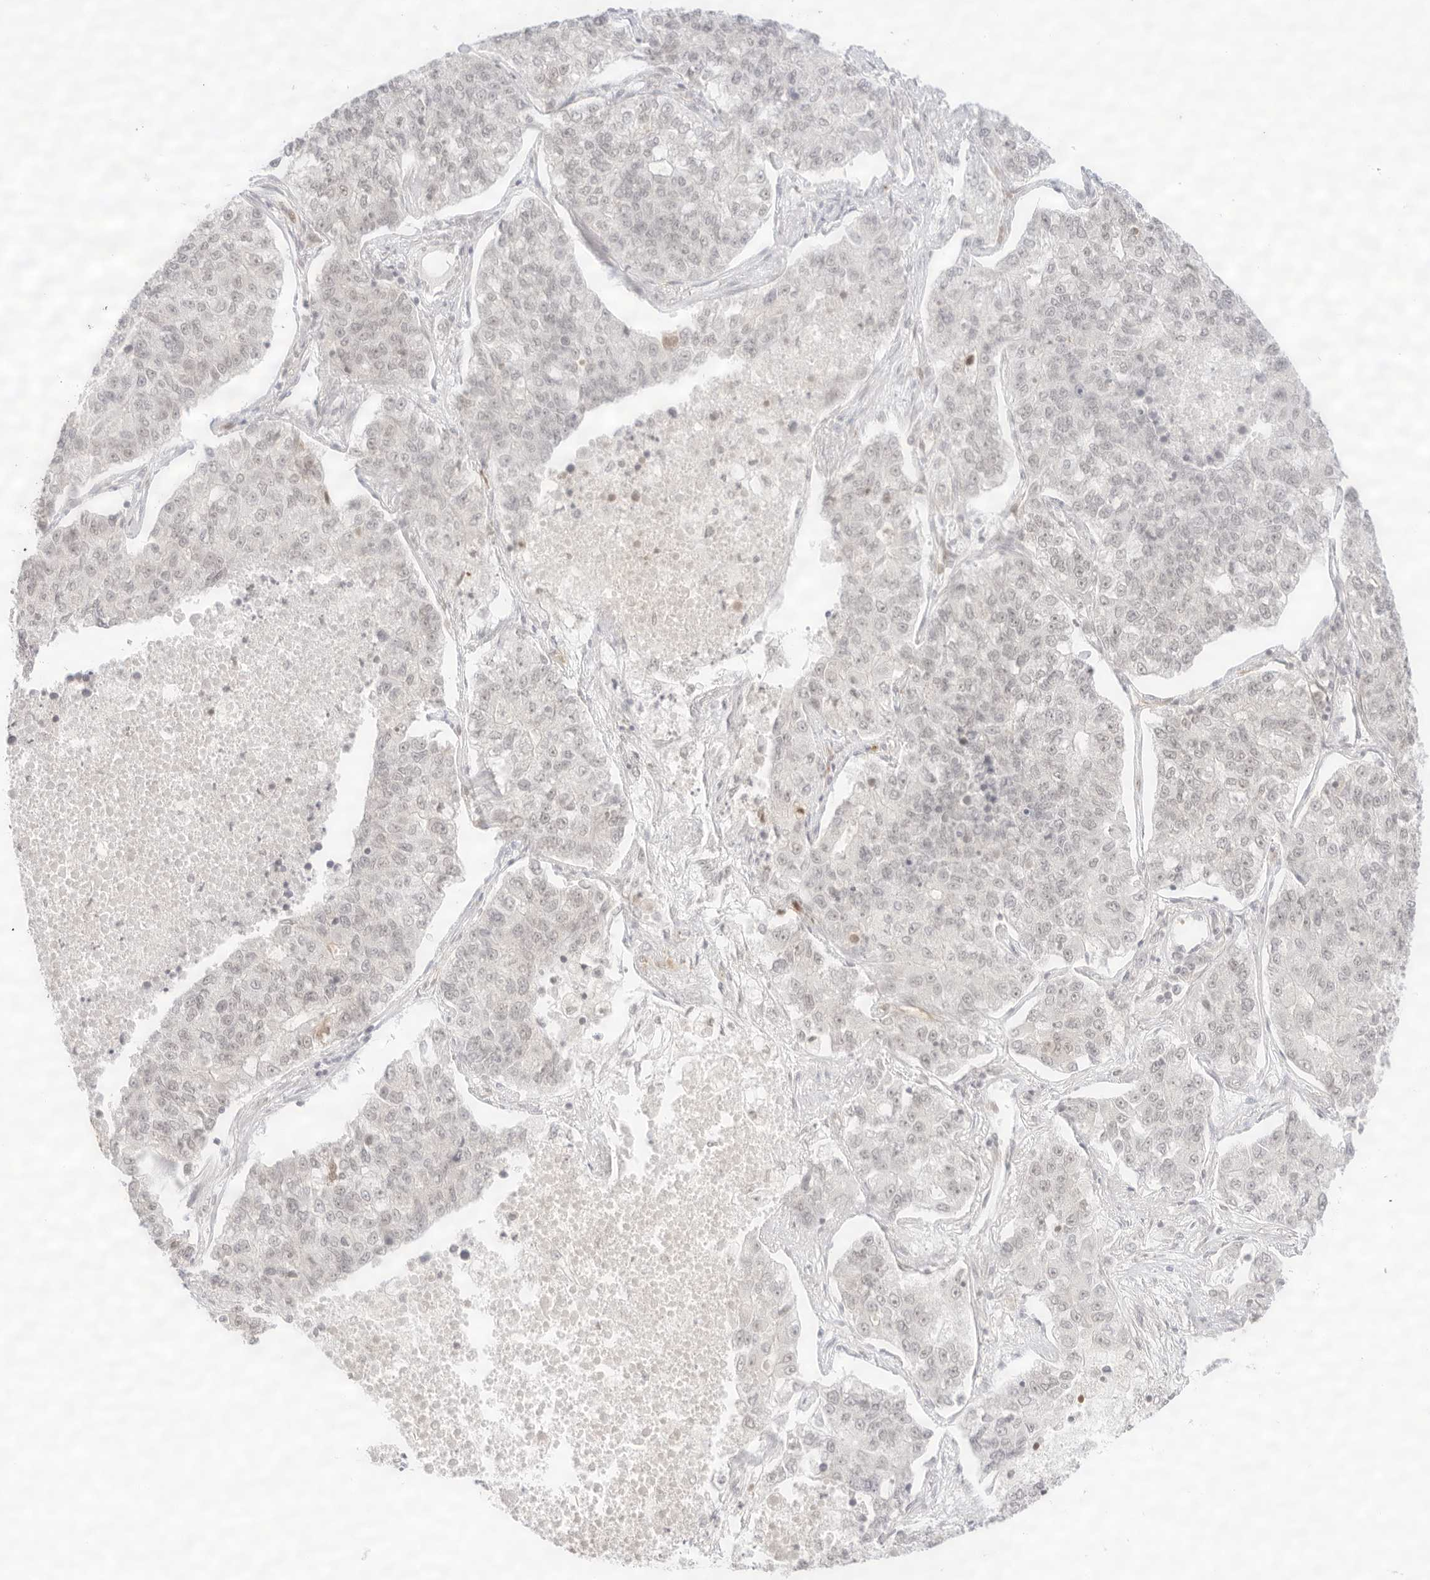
{"staining": {"intensity": "negative", "quantity": "none", "location": "none"}, "tissue": "lung cancer", "cell_type": "Tumor cells", "image_type": "cancer", "snomed": [{"axis": "morphology", "description": "Adenocarcinoma, NOS"}, {"axis": "topography", "description": "Lung"}], "caption": "Tumor cells are negative for protein expression in human adenocarcinoma (lung).", "gene": "GNAS", "patient": {"sex": "male", "age": 49}}